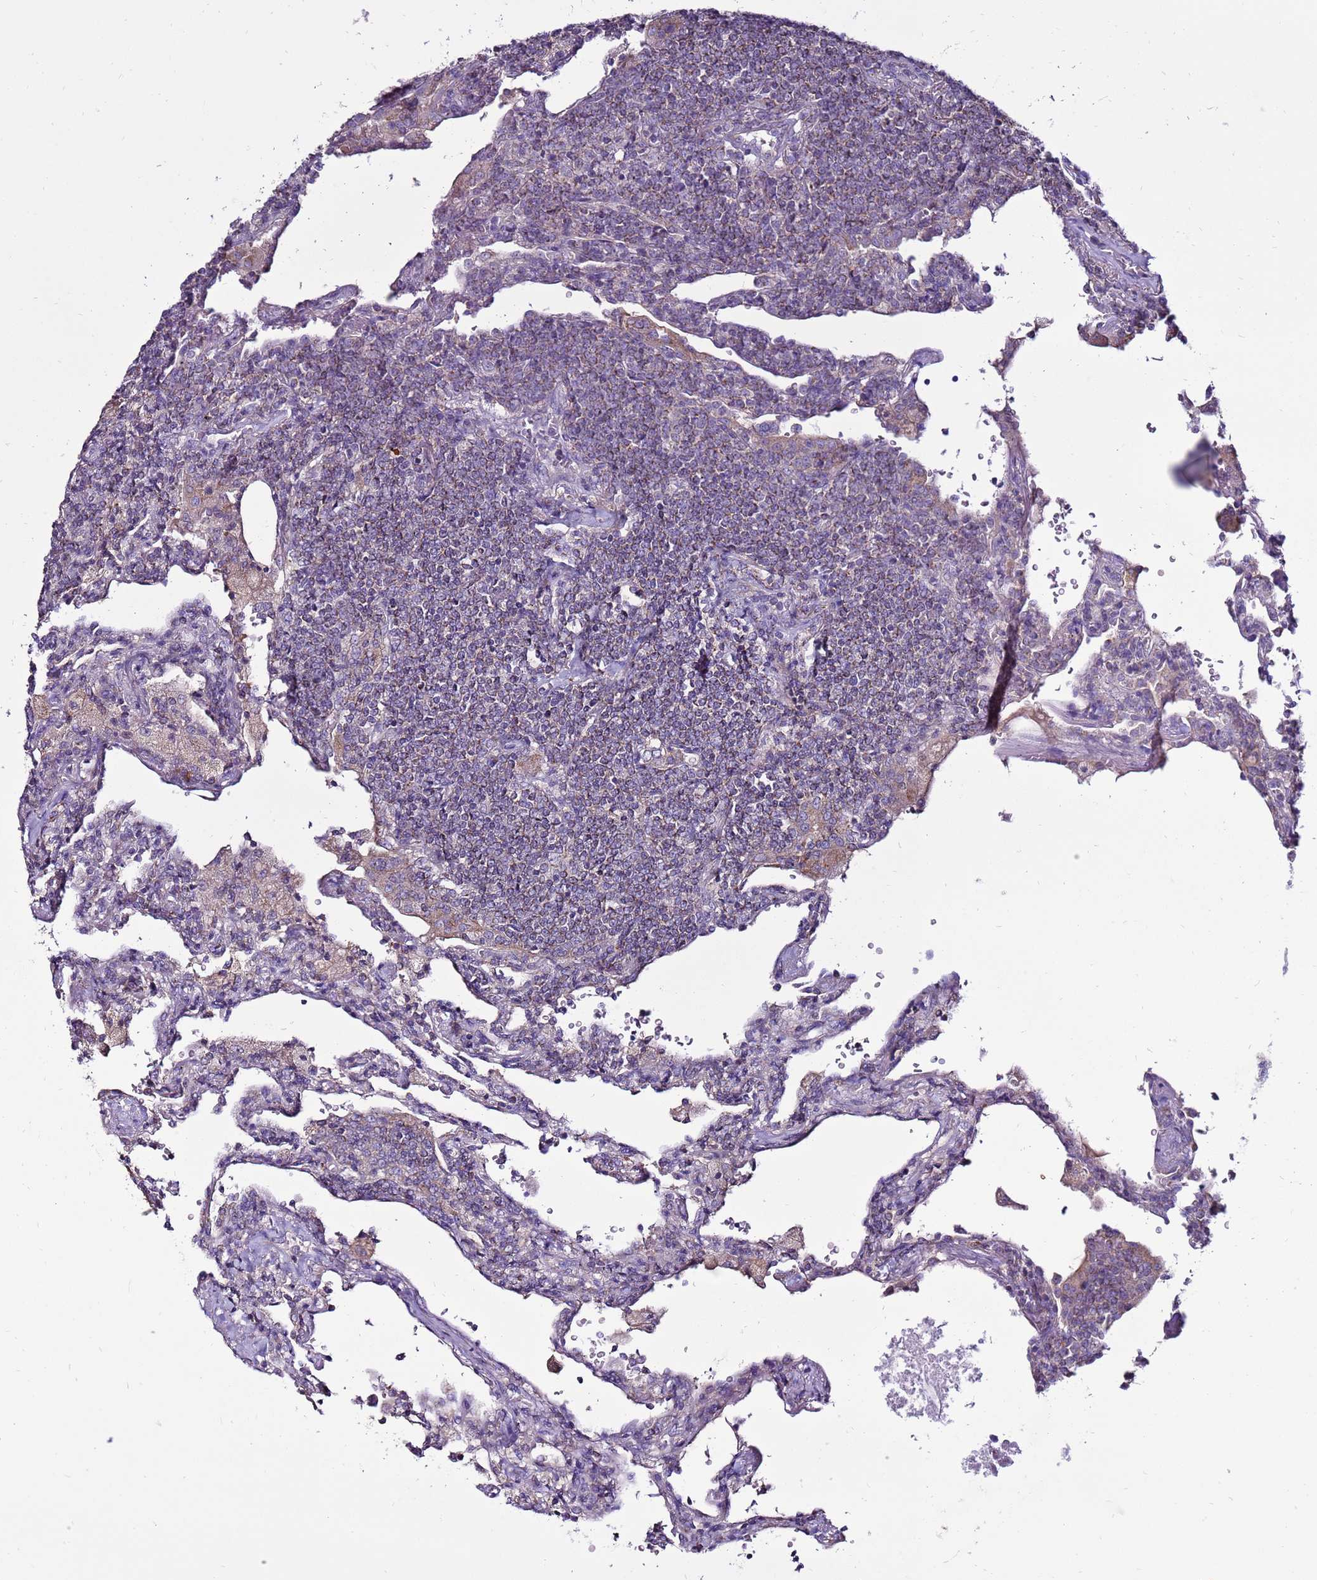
{"staining": {"intensity": "negative", "quantity": "none", "location": "none"}, "tissue": "lymphoma", "cell_type": "Tumor cells", "image_type": "cancer", "snomed": [{"axis": "morphology", "description": "Malignant lymphoma, non-Hodgkin's type, Low grade"}, {"axis": "topography", "description": "Lung"}], "caption": "Tumor cells are negative for brown protein staining in malignant lymphoma, non-Hodgkin's type (low-grade).", "gene": "TRAPPC4", "patient": {"sex": "female", "age": 71}}